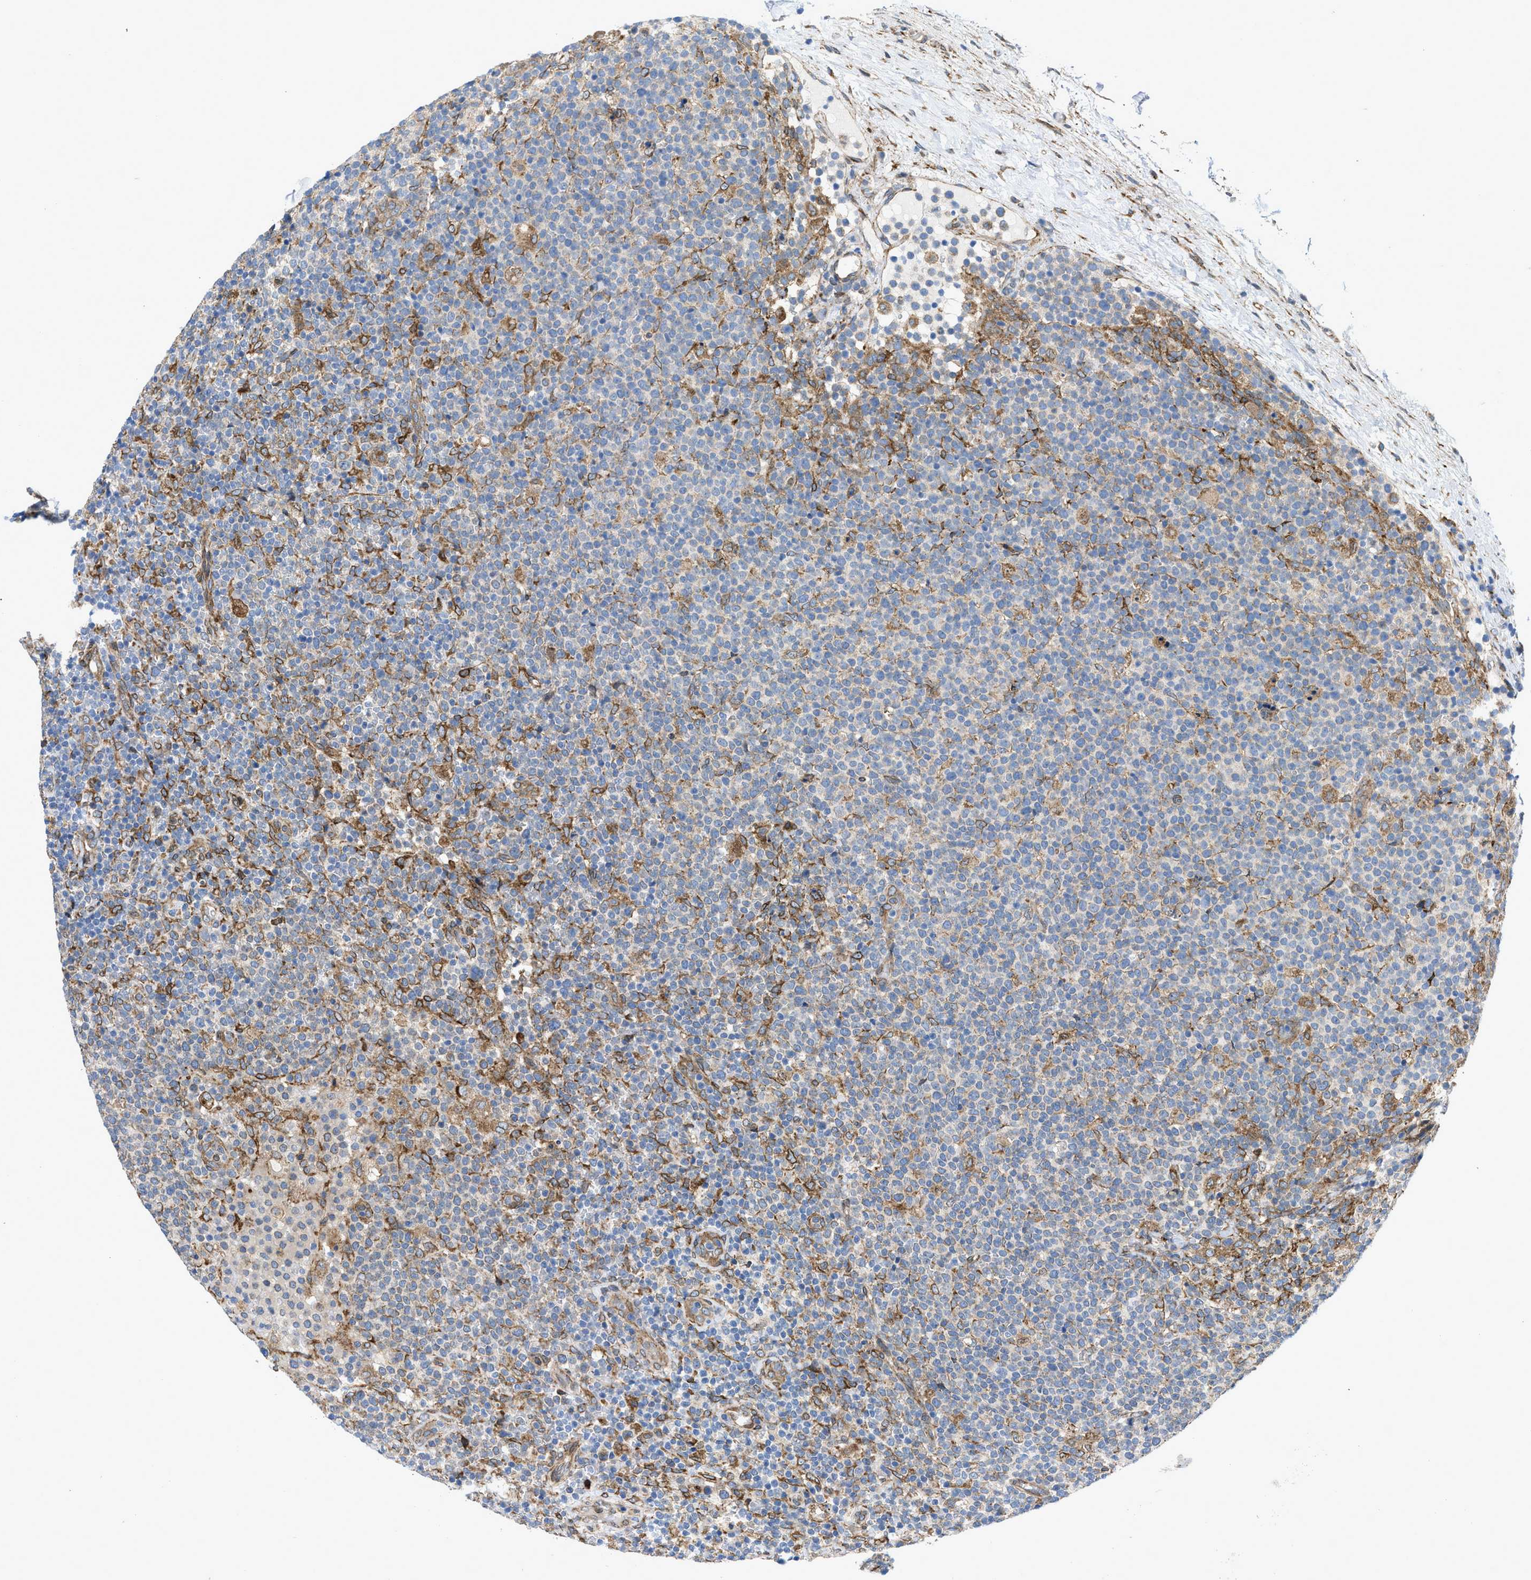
{"staining": {"intensity": "moderate", "quantity": "<25%", "location": "cytoplasmic/membranous"}, "tissue": "lymphoma", "cell_type": "Tumor cells", "image_type": "cancer", "snomed": [{"axis": "morphology", "description": "Malignant lymphoma, non-Hodgkin's type, High grade"}, {"axis": "topography", "description": "Lymph node"}], "caption": "Immunohistochemical staining of human lymphoma reveals low levels of moderate cytoplasmic/membranous protein expression in about <25% of tumor cells.", "gene": "ERLIN2", "patient": {"sex": "male", "age": 61}}